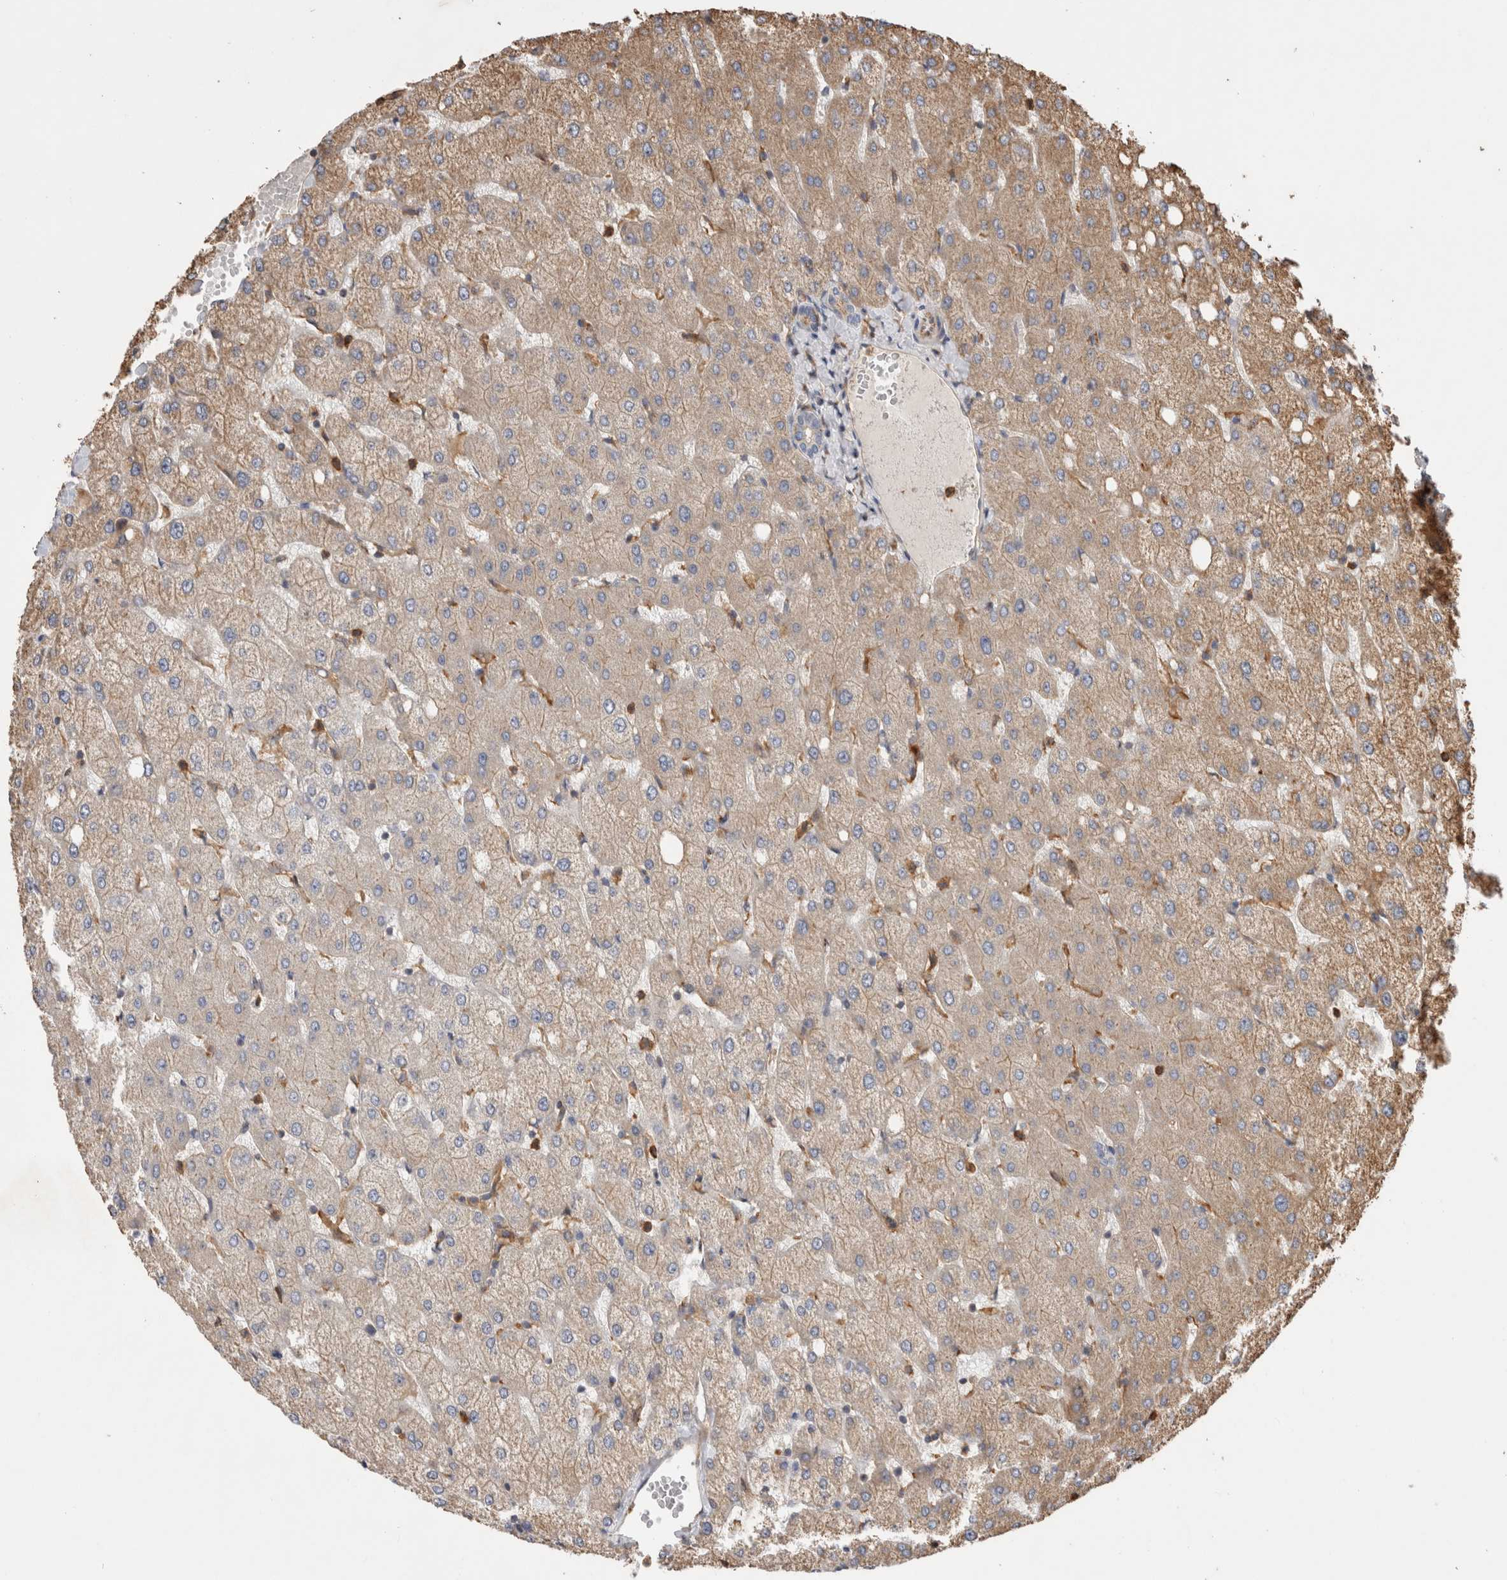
{"staining": {"intensity": "negative", "quantity": "none", "location": "none"}, "tissue": "liver", "cell_type": "Cholangiocytes", "image_type": "normal", "snomed": [{"axis": "morphology", "description": "Normal tissue, NOS"}, {"axis": "topography", "description": "Liver"}], "caption": "Immunohistochemical staining of benign liver shows no significant expression in cholangiocytes.", "gene": "BNIP2", "patient": {"sex": "female", "age": 54}}